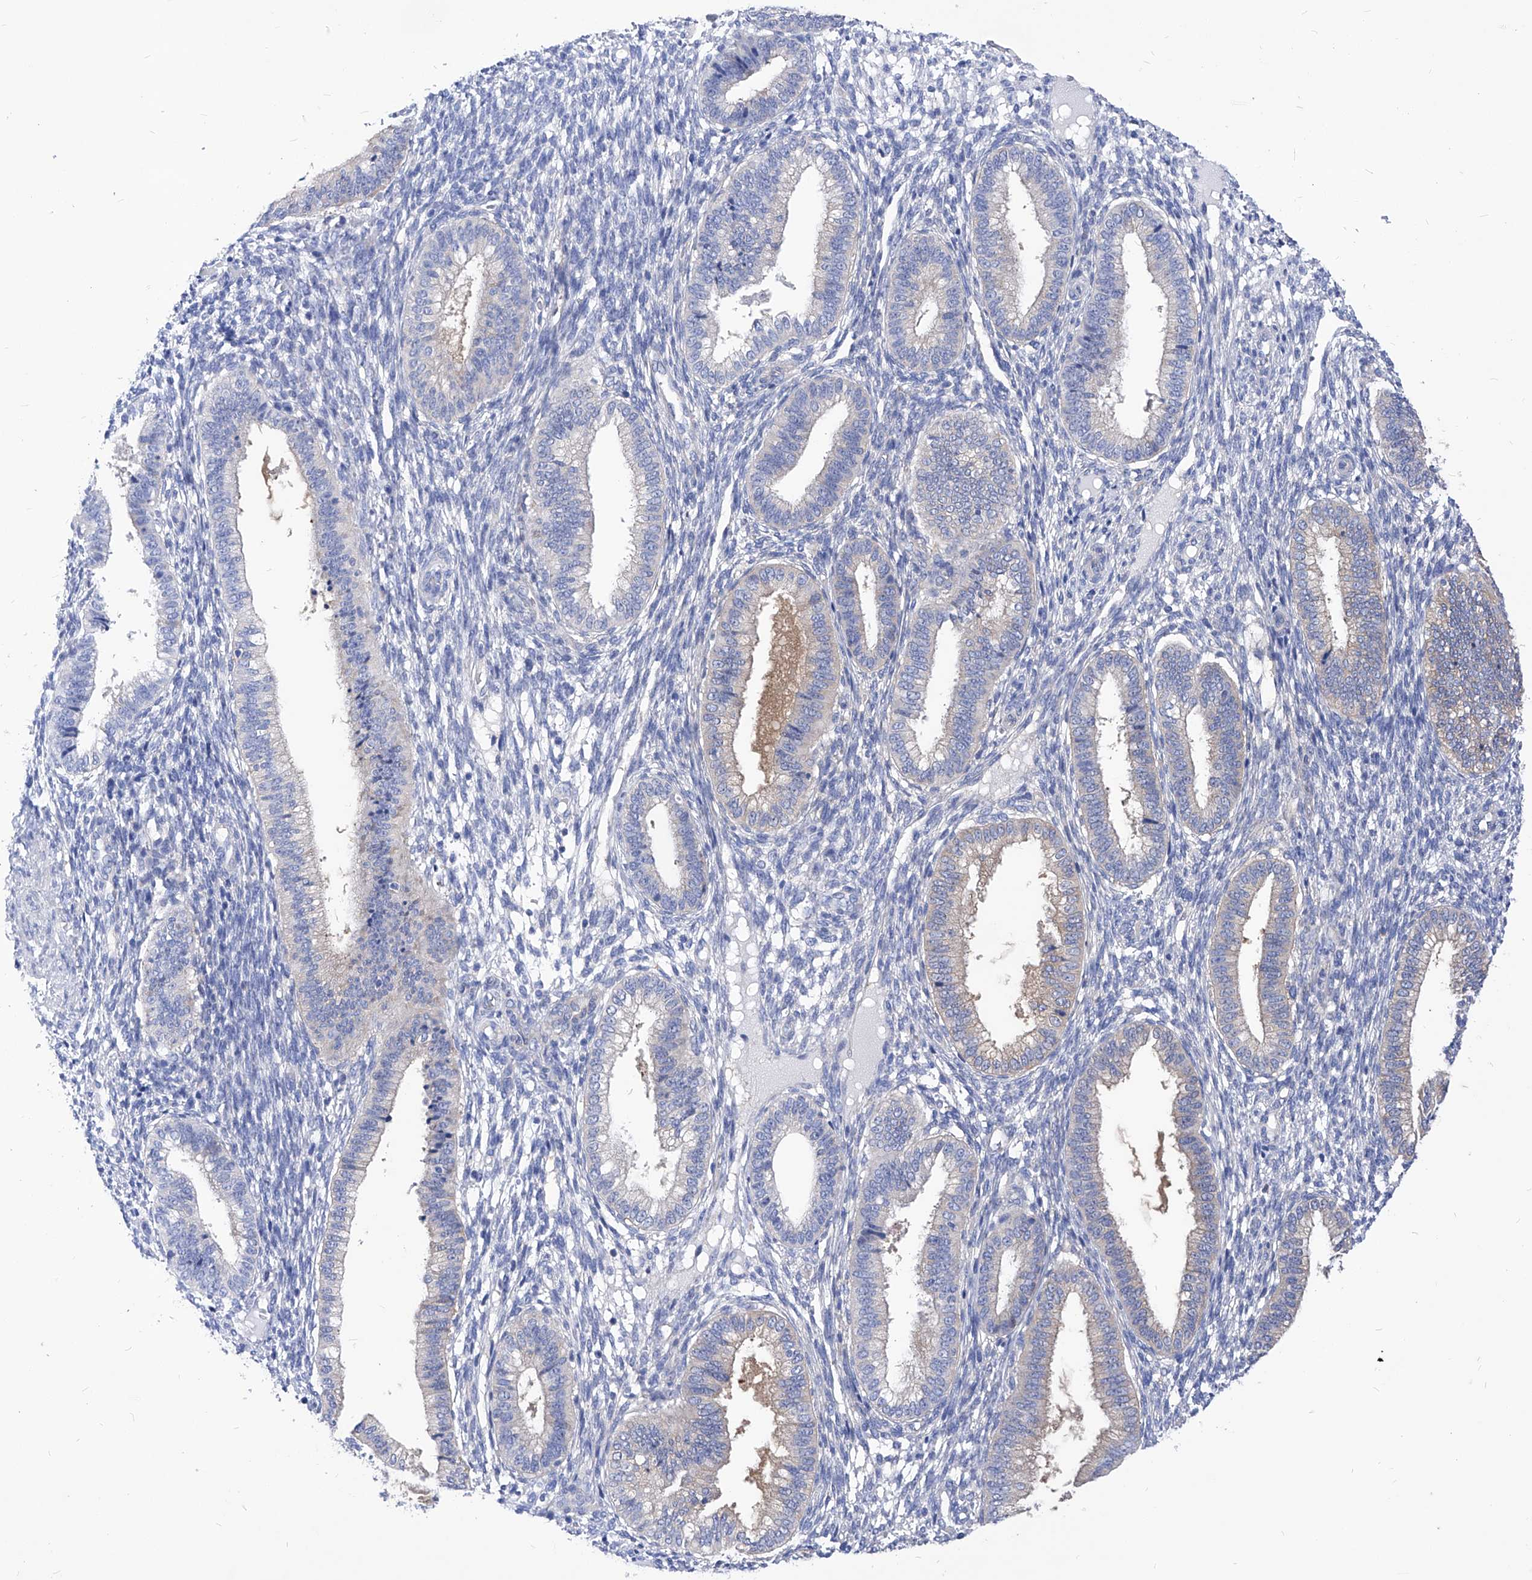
{"staining": {"intensity": "negative", "quantity": "none", "location": "none"}, "tissue": "endometrium", "cell_type": "Cells in endometrial stroma", "image_type": "normal", "snomed": [{"axis": "morphology", "description": "Normal tissue, NOS"}, {"axis": "topography", "description": "Endometrium"}], "caption": "The image reveals no staining of cells in endometrial stroma in benign endometrium. (IHC, brightfield microscopy, high magnification).", "gene": "XPNPEP1", "patient": {"sex": "female", "age": 39}}